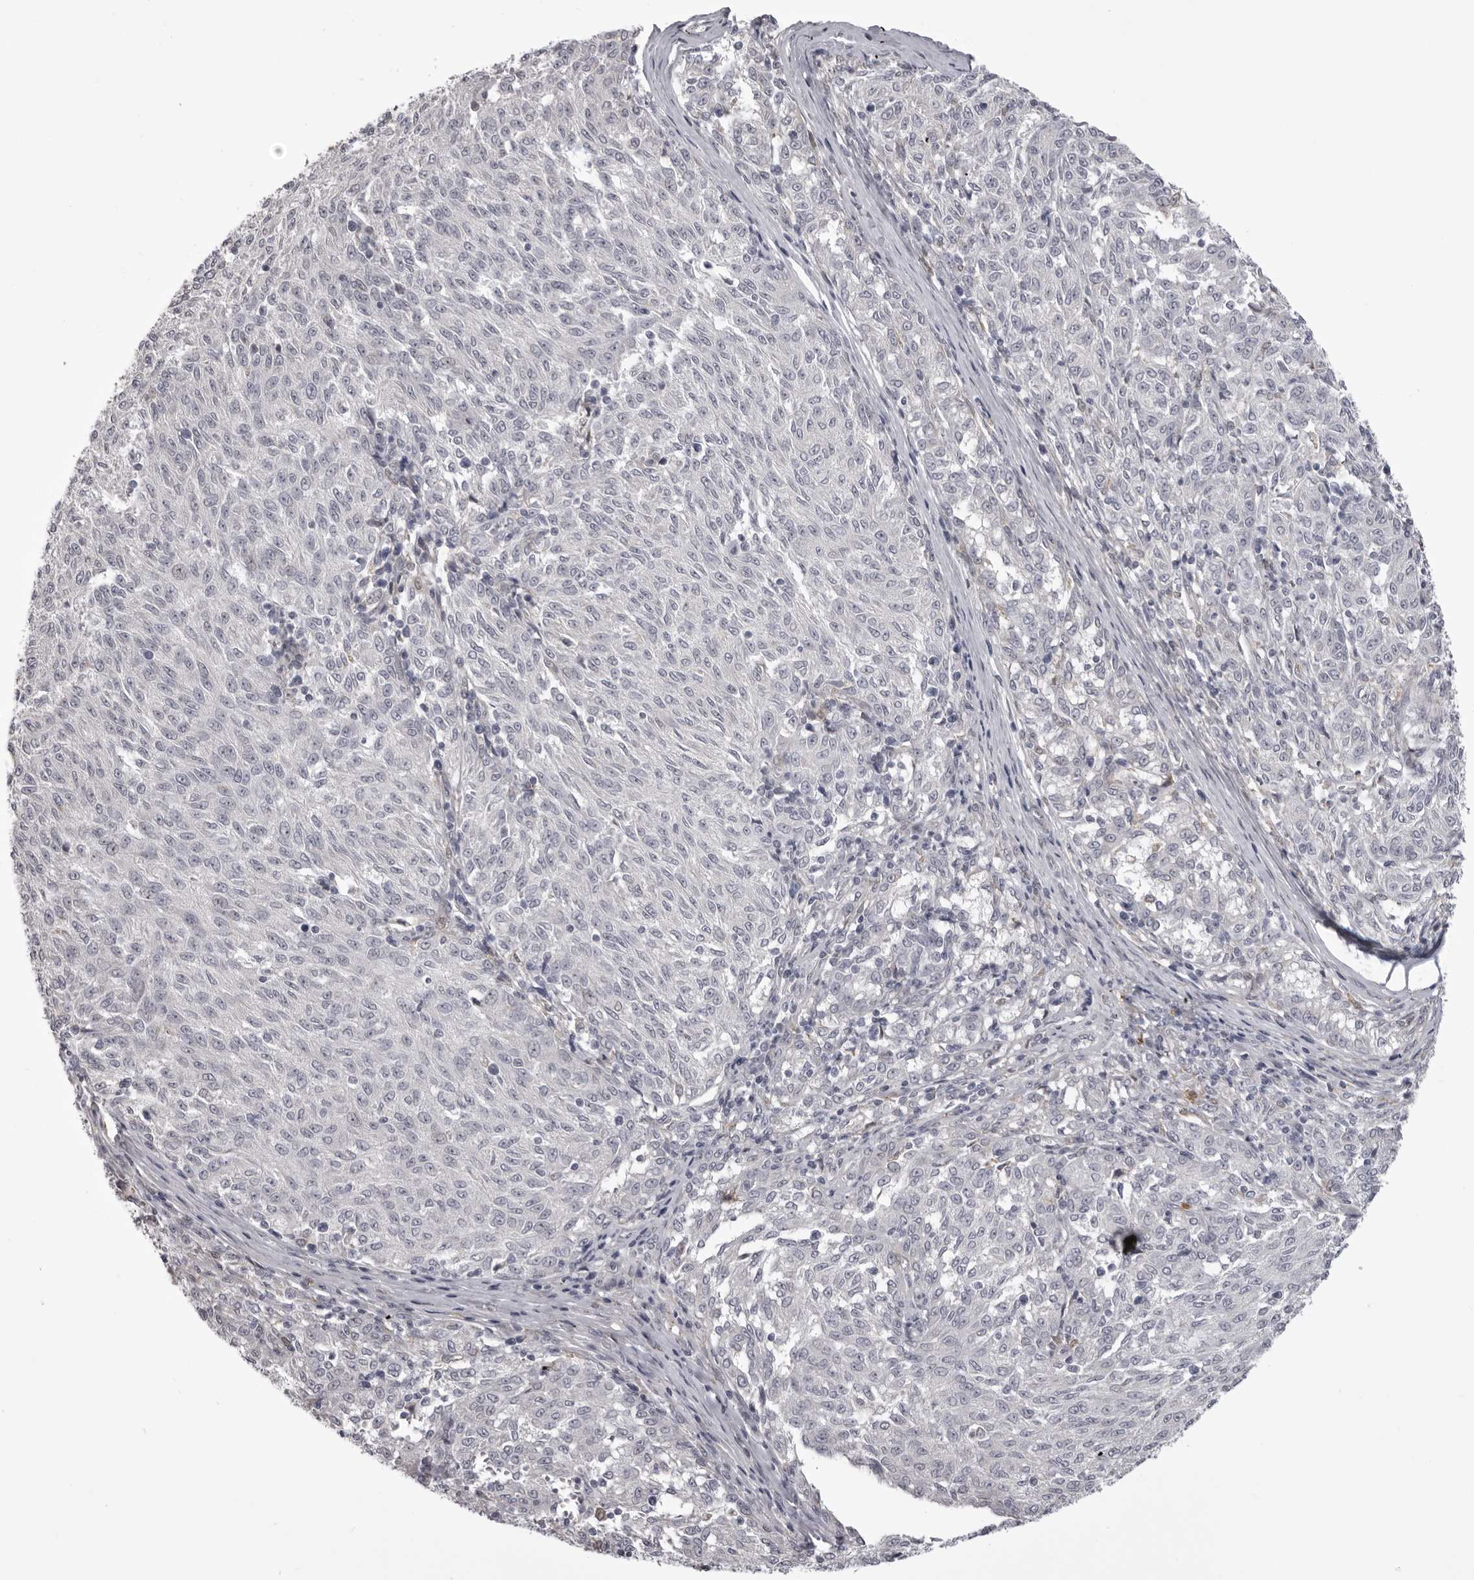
{"staining": {"intensity": "negative", "quantity": "none", "location": "none"}, "tissue": "melanoma", "cell_type": "Tumor cells", "image_type": "cancer", "snomed": [{"axis": "morphology", "description": "Malignant melanoma, NOS"}, {"axis": "topography", "description": "Skin"}], "caption": "This is an IHC image of human malignant melanoma. There is no staining in tumor cells.", "gene": "NCEH1", "patient": {"sex": "female", "age": 72}}